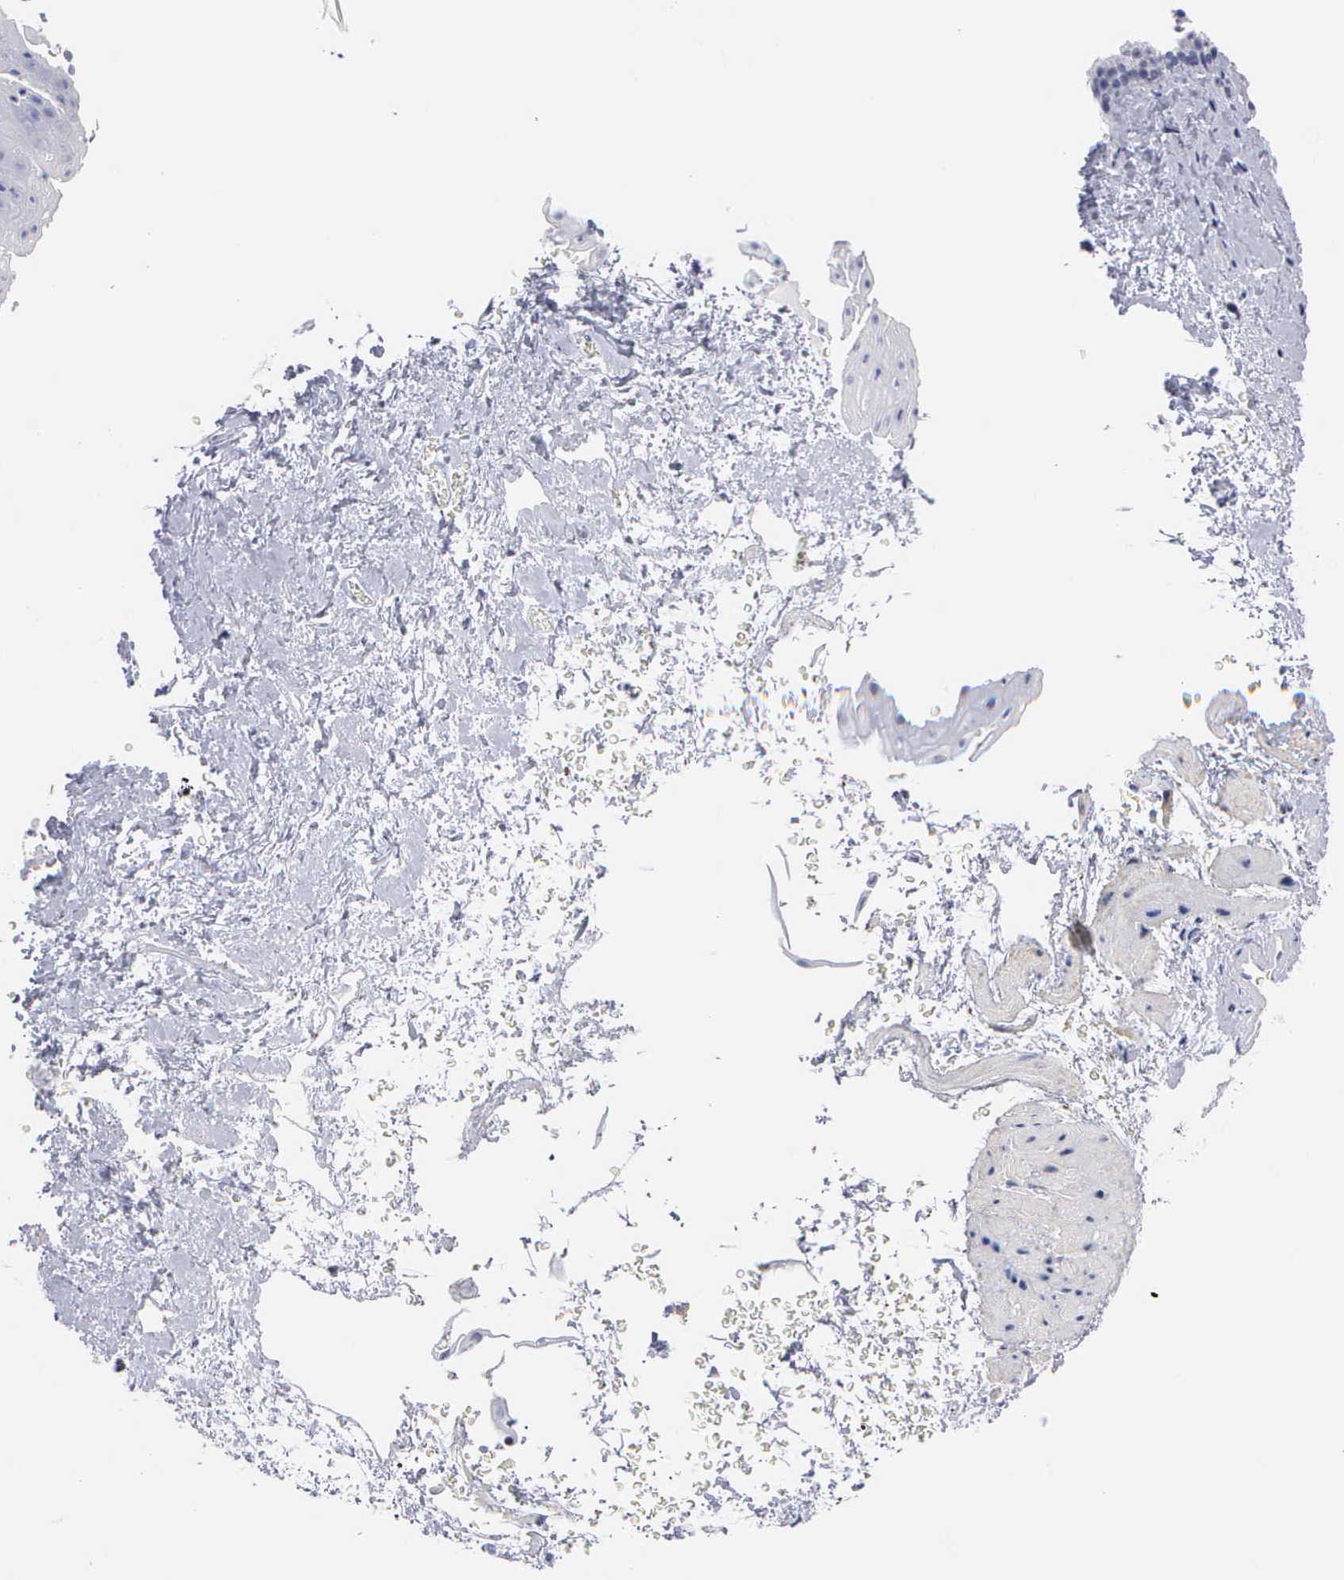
{"staining": {"intensity": "negative", "quantity": "none", "location": "none"}, "tissue": "esophagus", "cell_type": "Squamous epithelial cells", "image_type": "normal", "snomed": [{"axis": "morphology", "description": "Normal tissue, NOS"}, {"axis": "topography", "description": "Esophagus"}], "caption": "Immunohistochemical staining of benign human esophagus exhibits no significant staining in squamous epithelial cells.", "gene": "ELFN2", "patient": {"sex": "female", "age": 61}}